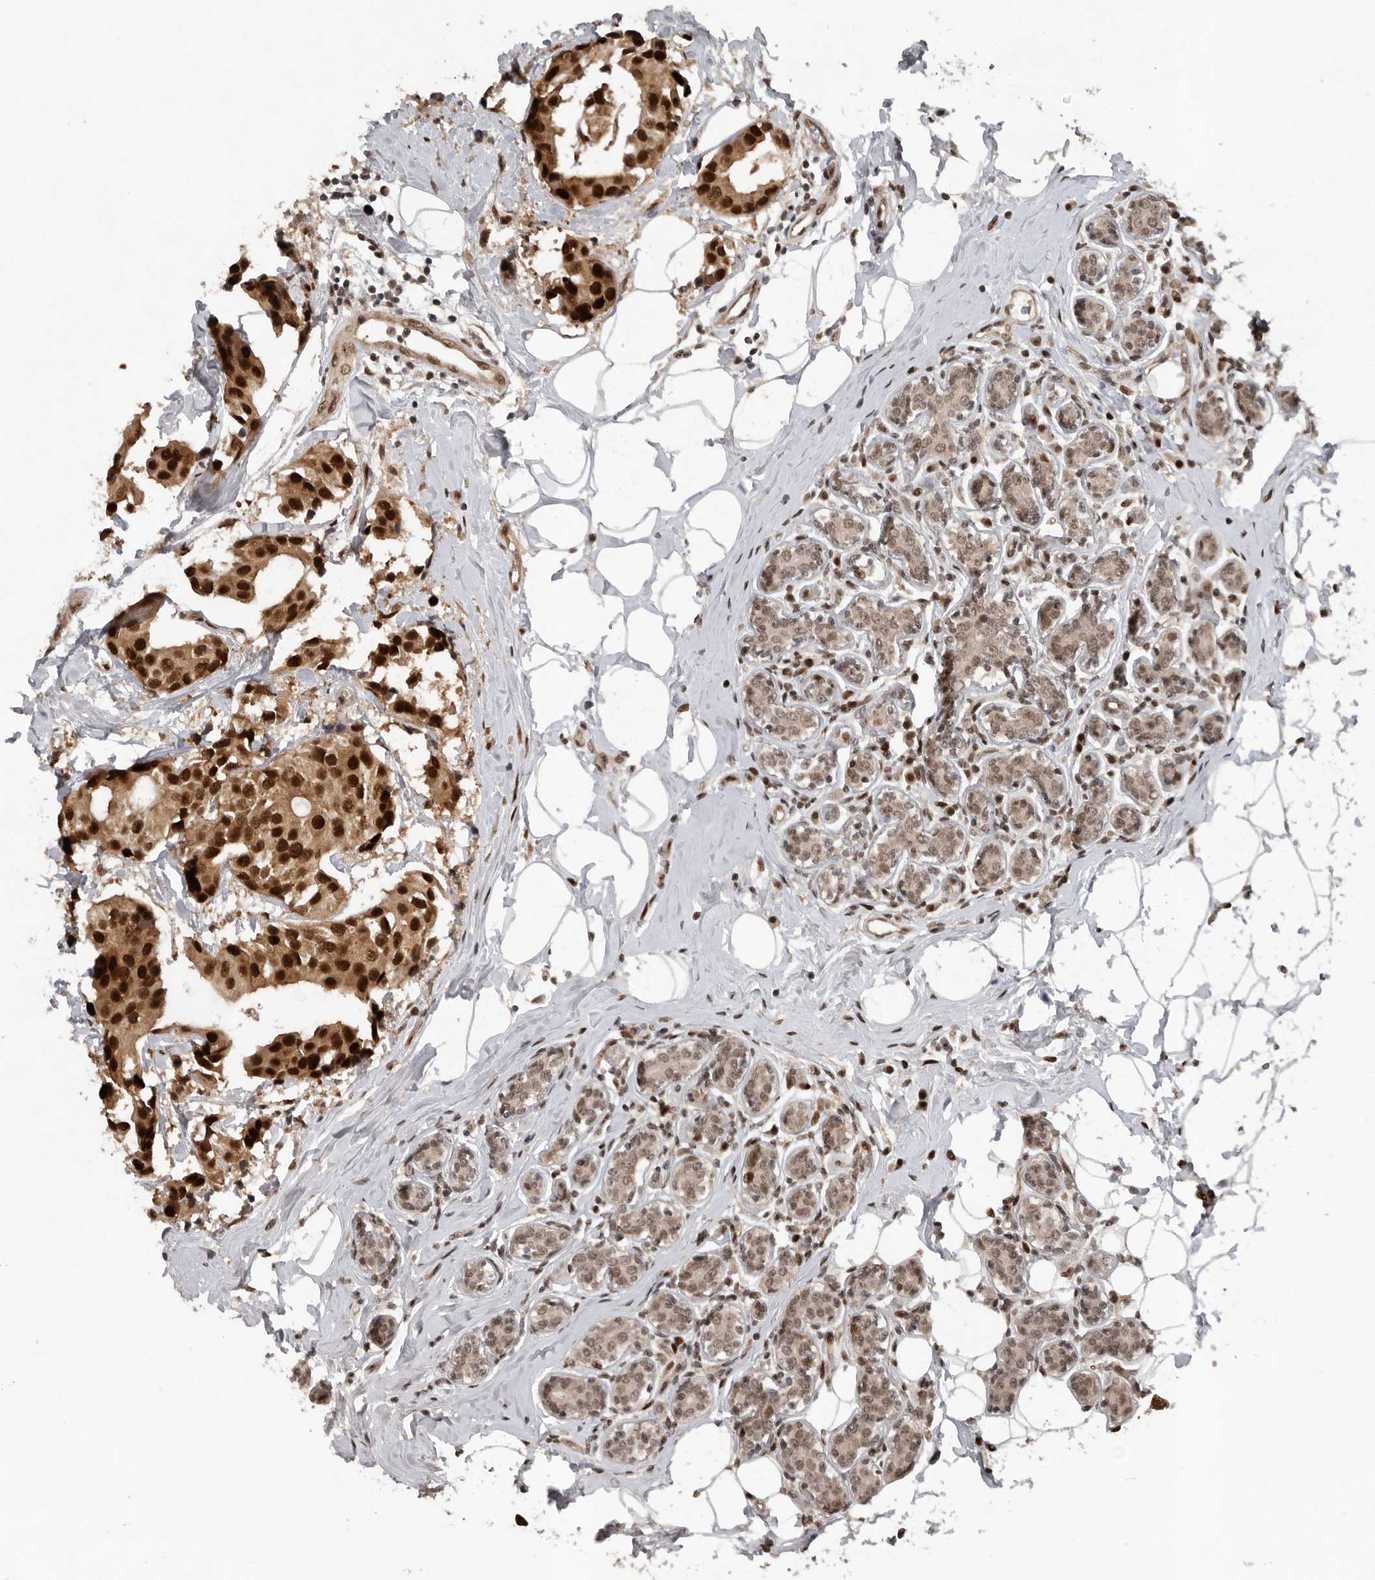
{"staining": {"intensity": "strong", "quantity": "25%-75%", "location": "nuclear"}, "tissue": "breast cancer", "cell_type": "Tumor cells", "image_type": "cancer", "snomed": [{"axis": "morphology", "description": "Normal tissue, NOS"}, {"axis": "morphology", "description": "Duct carcinoma"}, {"axis": "topography", "description": "Breast"}], "caption": "IHC (DAB (3,3'-diaminobenzidine)) staining of human breast intraductal carcinoma shows strong nuclear protein expression in approximately 25%-75% of tumor cells. The protein is shown in brown color, while the nuclei are stained blue.", "gene": "CDC27", "patient": {"sex": "female", "age": 39}}